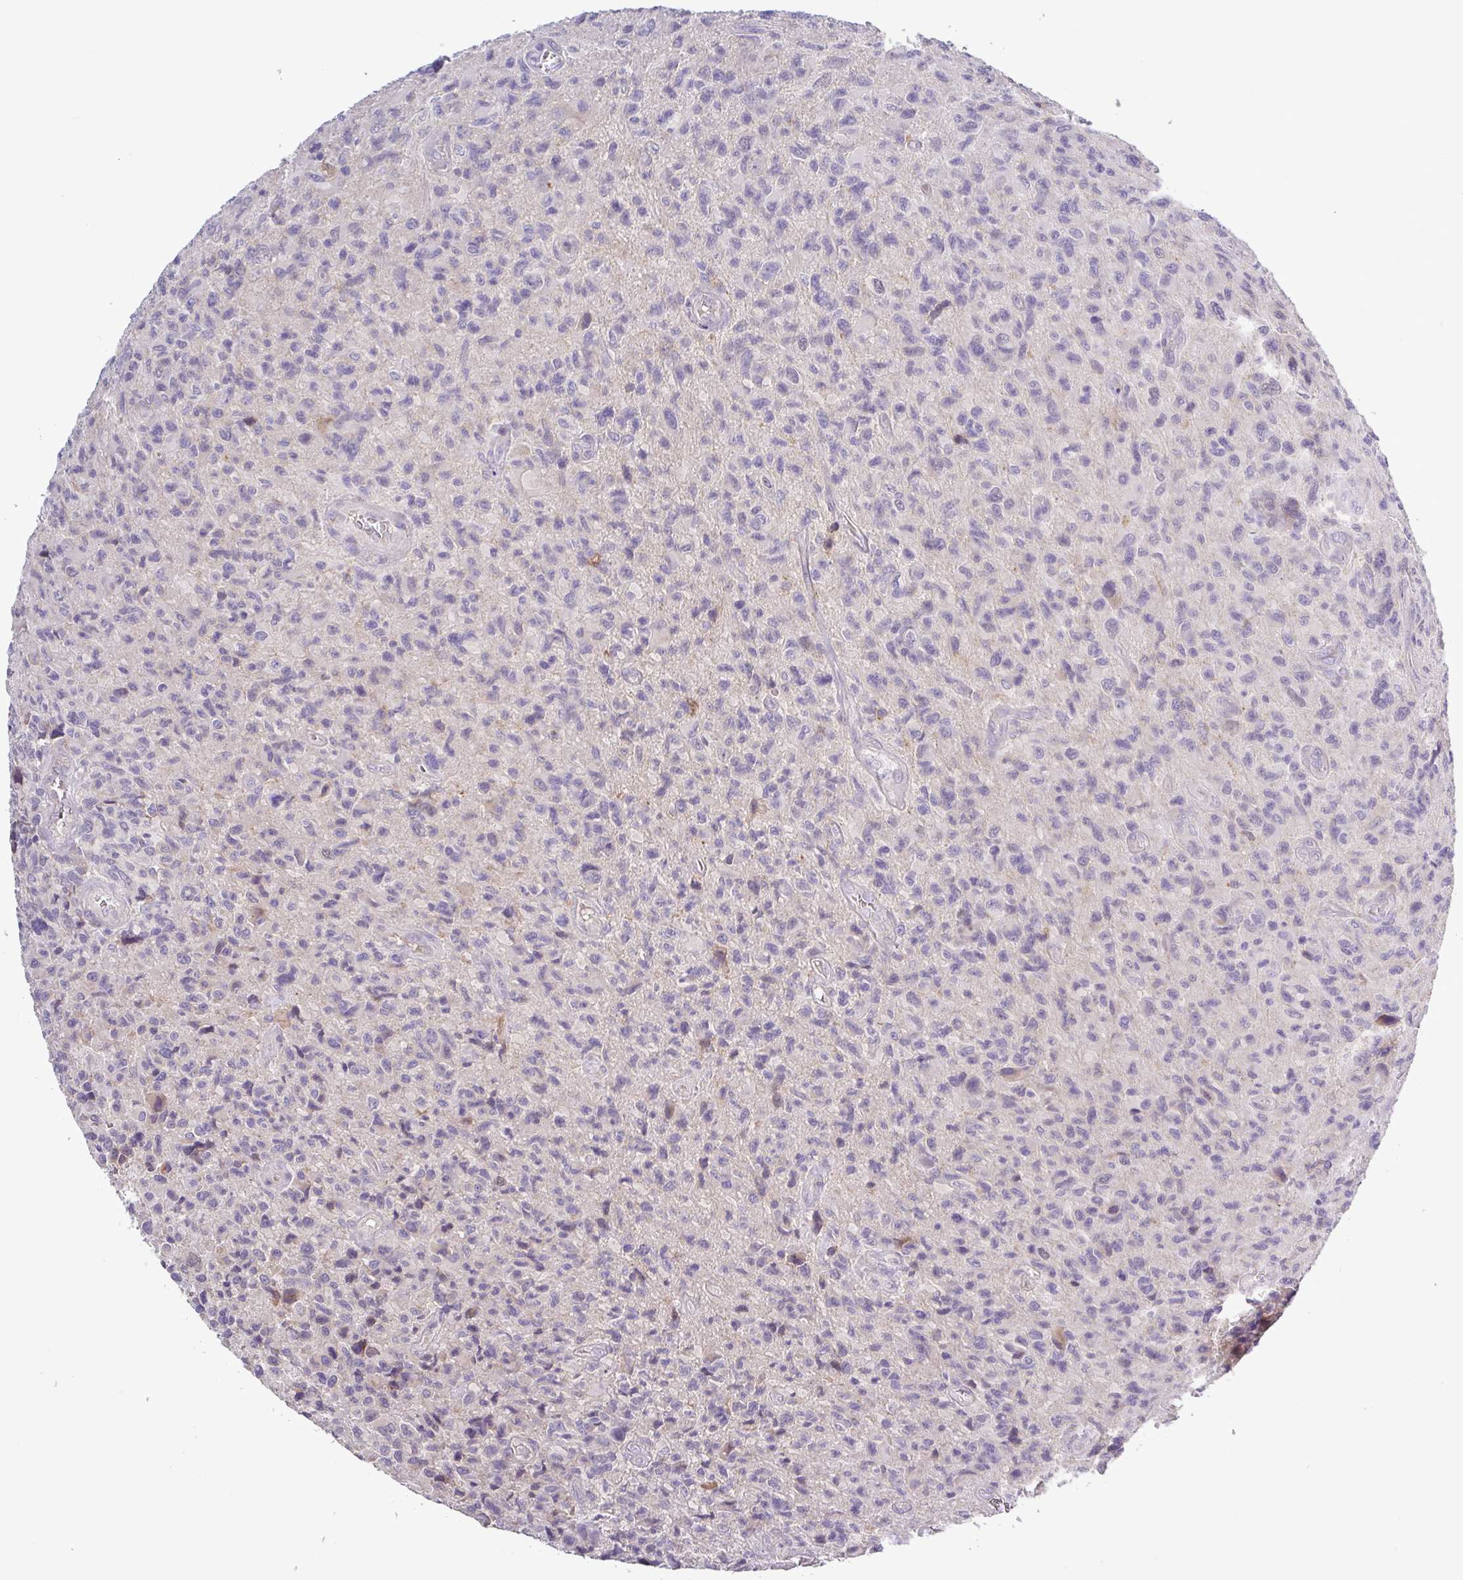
{"staining": {"intensity": "negative", "quantity": "none", "location": "none"}, "tissue": "glioma", "cell_type": "Tumor cells", "image_type": "cancer", "snomed": [{"axis": "morphology", "description": "Glioma, malignant, High grade"}, {"axis": "topography", "description": "Brain"}], "caption": "This micrograph is of glioma stained with immunohistochemistry to label a protein in brown with the nuclei are counter-stained blue. There is no expression in tumor cells.", "gene": "SFTPB", "patient": {"sex": "male", "age": 76}}